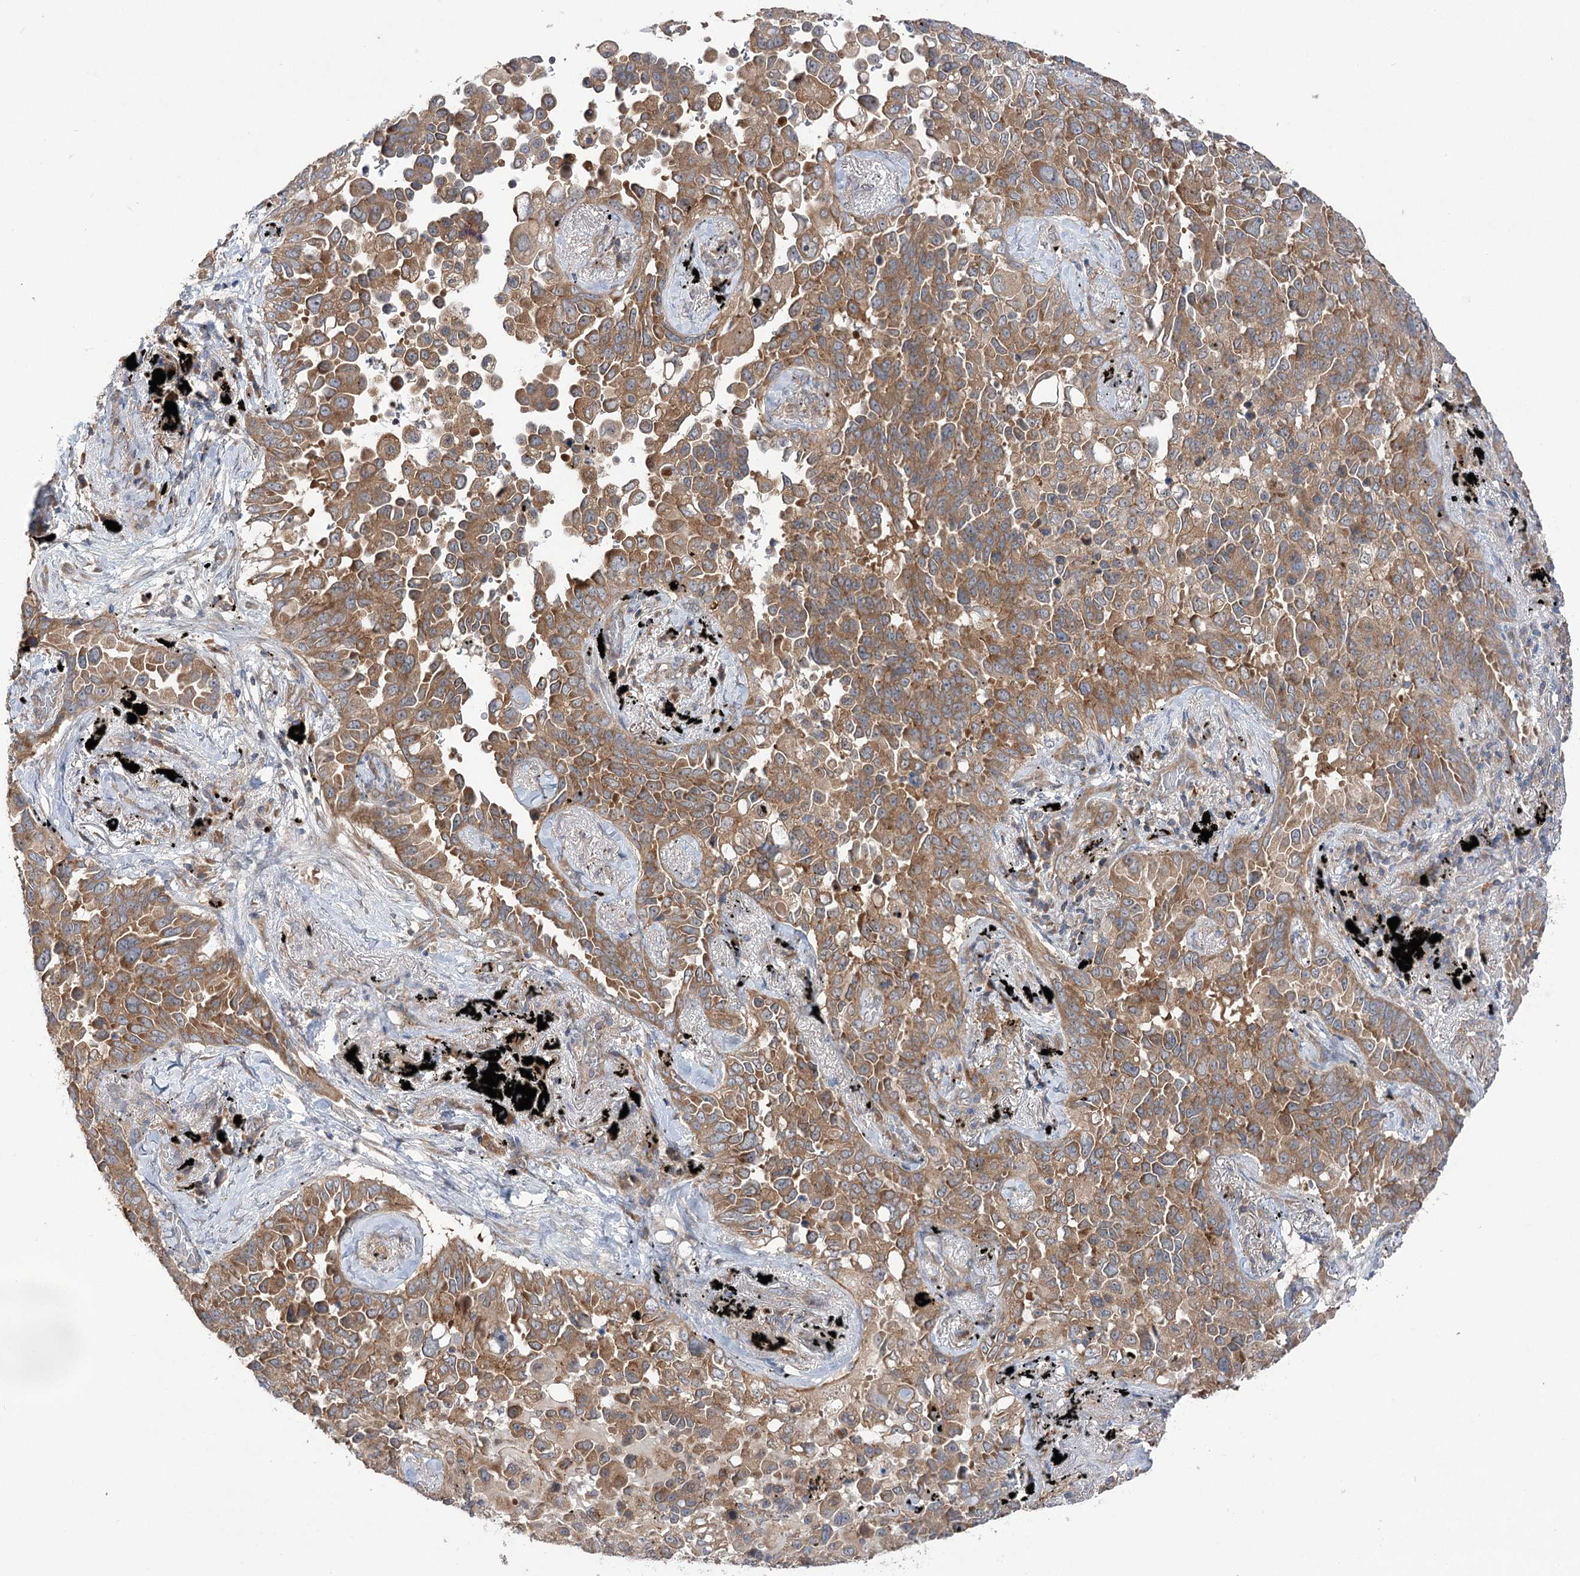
{"staining": {"intensity": "moderate", "quantity": ">75%", "location": "cytoplasmic/membranous"}, "tissue": "lung cancer", "cell_type": "Tumor cells", "image_type": "cancer", "snomed": [{"axis": "morphology", "description": "Adenocarcinoma, NOS"}, {"axis": "topography", "description": "Lung"}], "caption": "Brown immunohistochemical staining in lung adenocarcinoma shows moderate cytoplasmic/membranous staining in about >75% of tumor cells. Nuclei are stained in blue.", "gene": "VPS37B", "patient": {"sex": "female", "age": 67}}